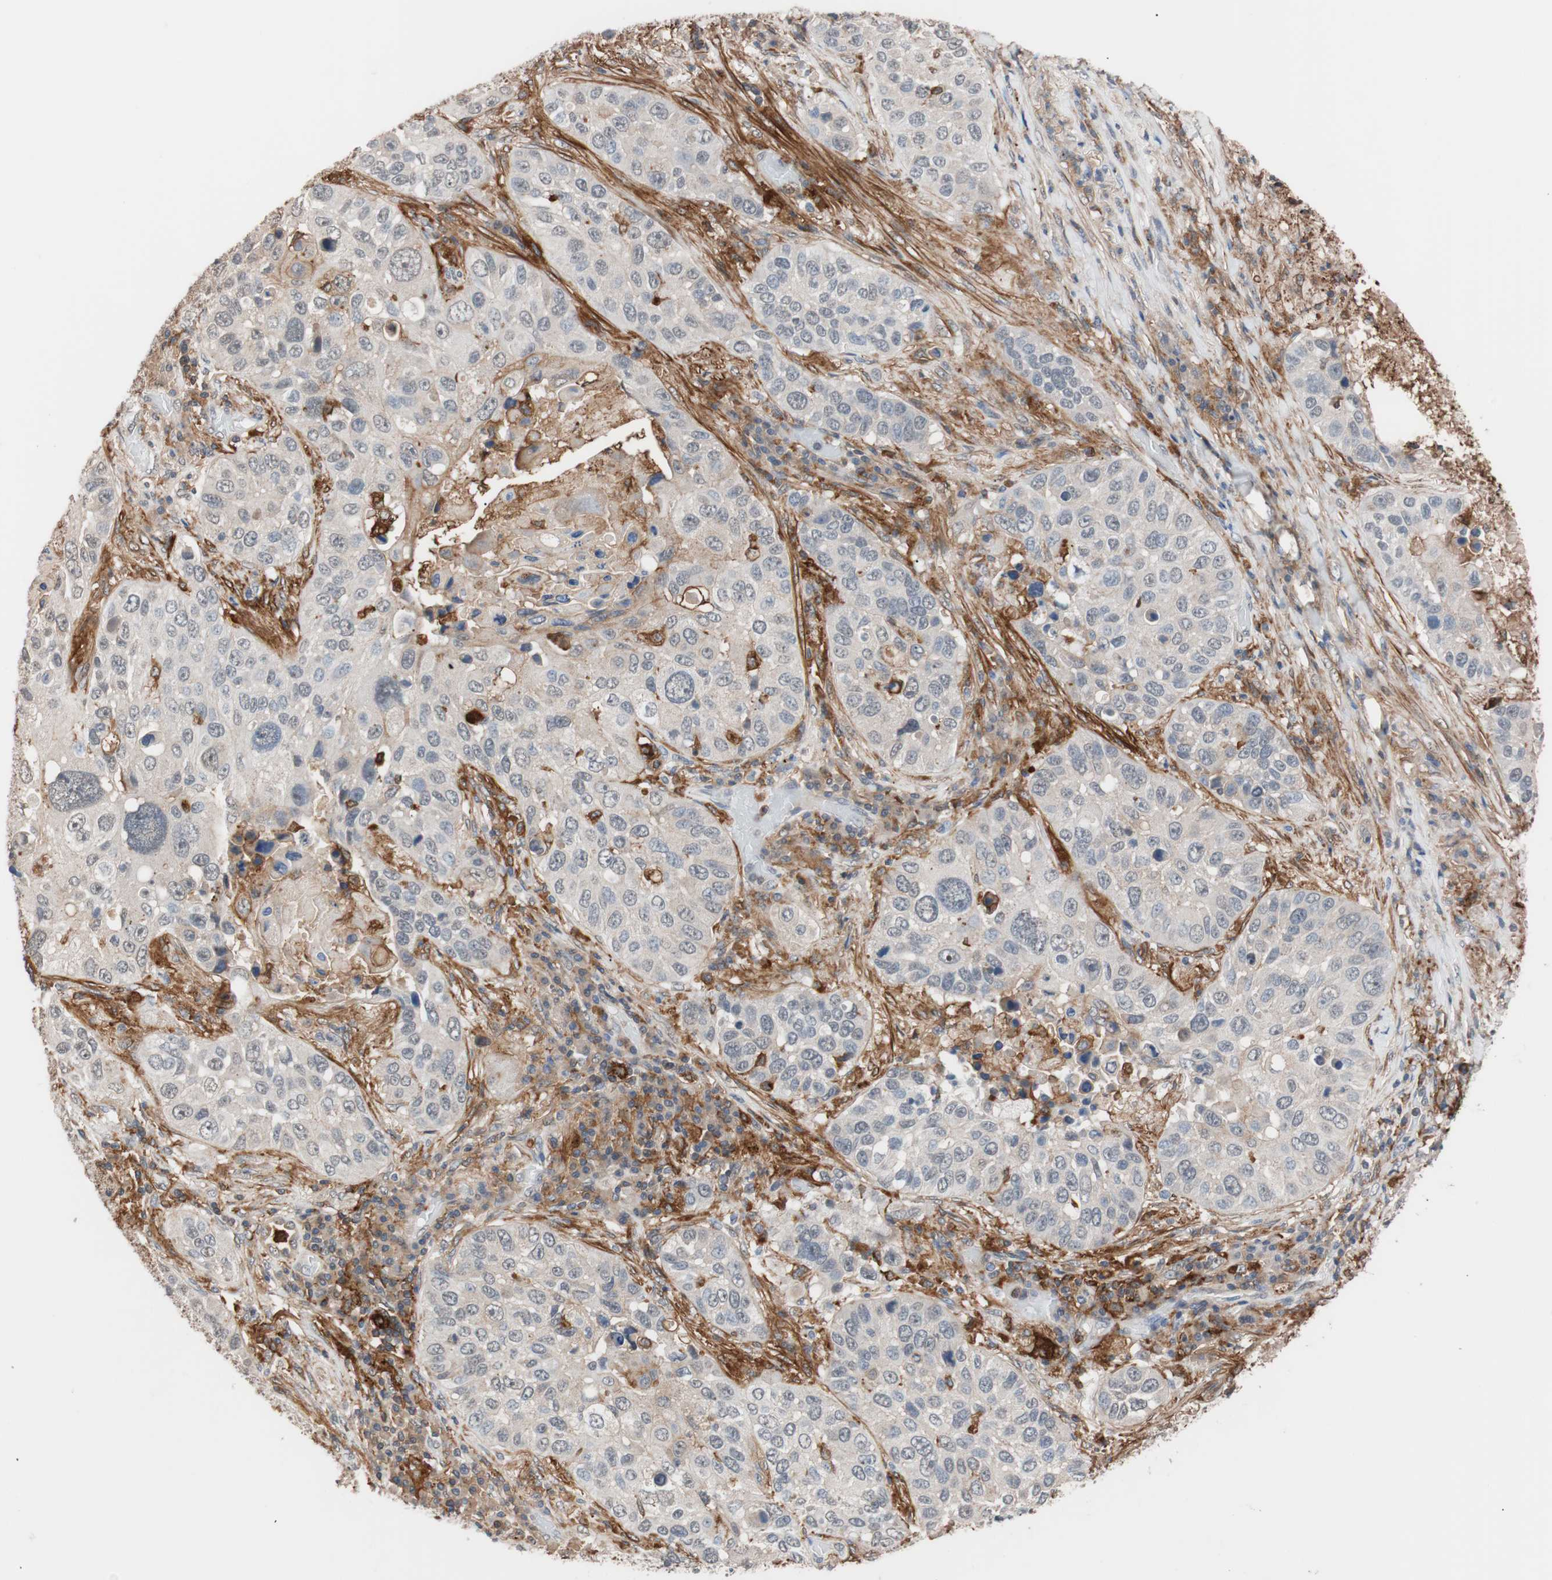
{"staining": {"intensity": "weak", "quantity": "<25%", "location": "cytoplasmic/membranous"}, "tissue": "lung cancer", "cell_type": "Tumor cells", "image_type": "cancer", "snomed": [{"axis": "morphology", "description": "Squamous cell carcinoma, NOS"}, {"axis": "topography", "description": "Lung"}], "caption": "Tumor cells show no significant expression in lung cancer (squamous cell carcinoma).", "gene": "LITAF", "patient": {"sex": "male", "age": 57}}